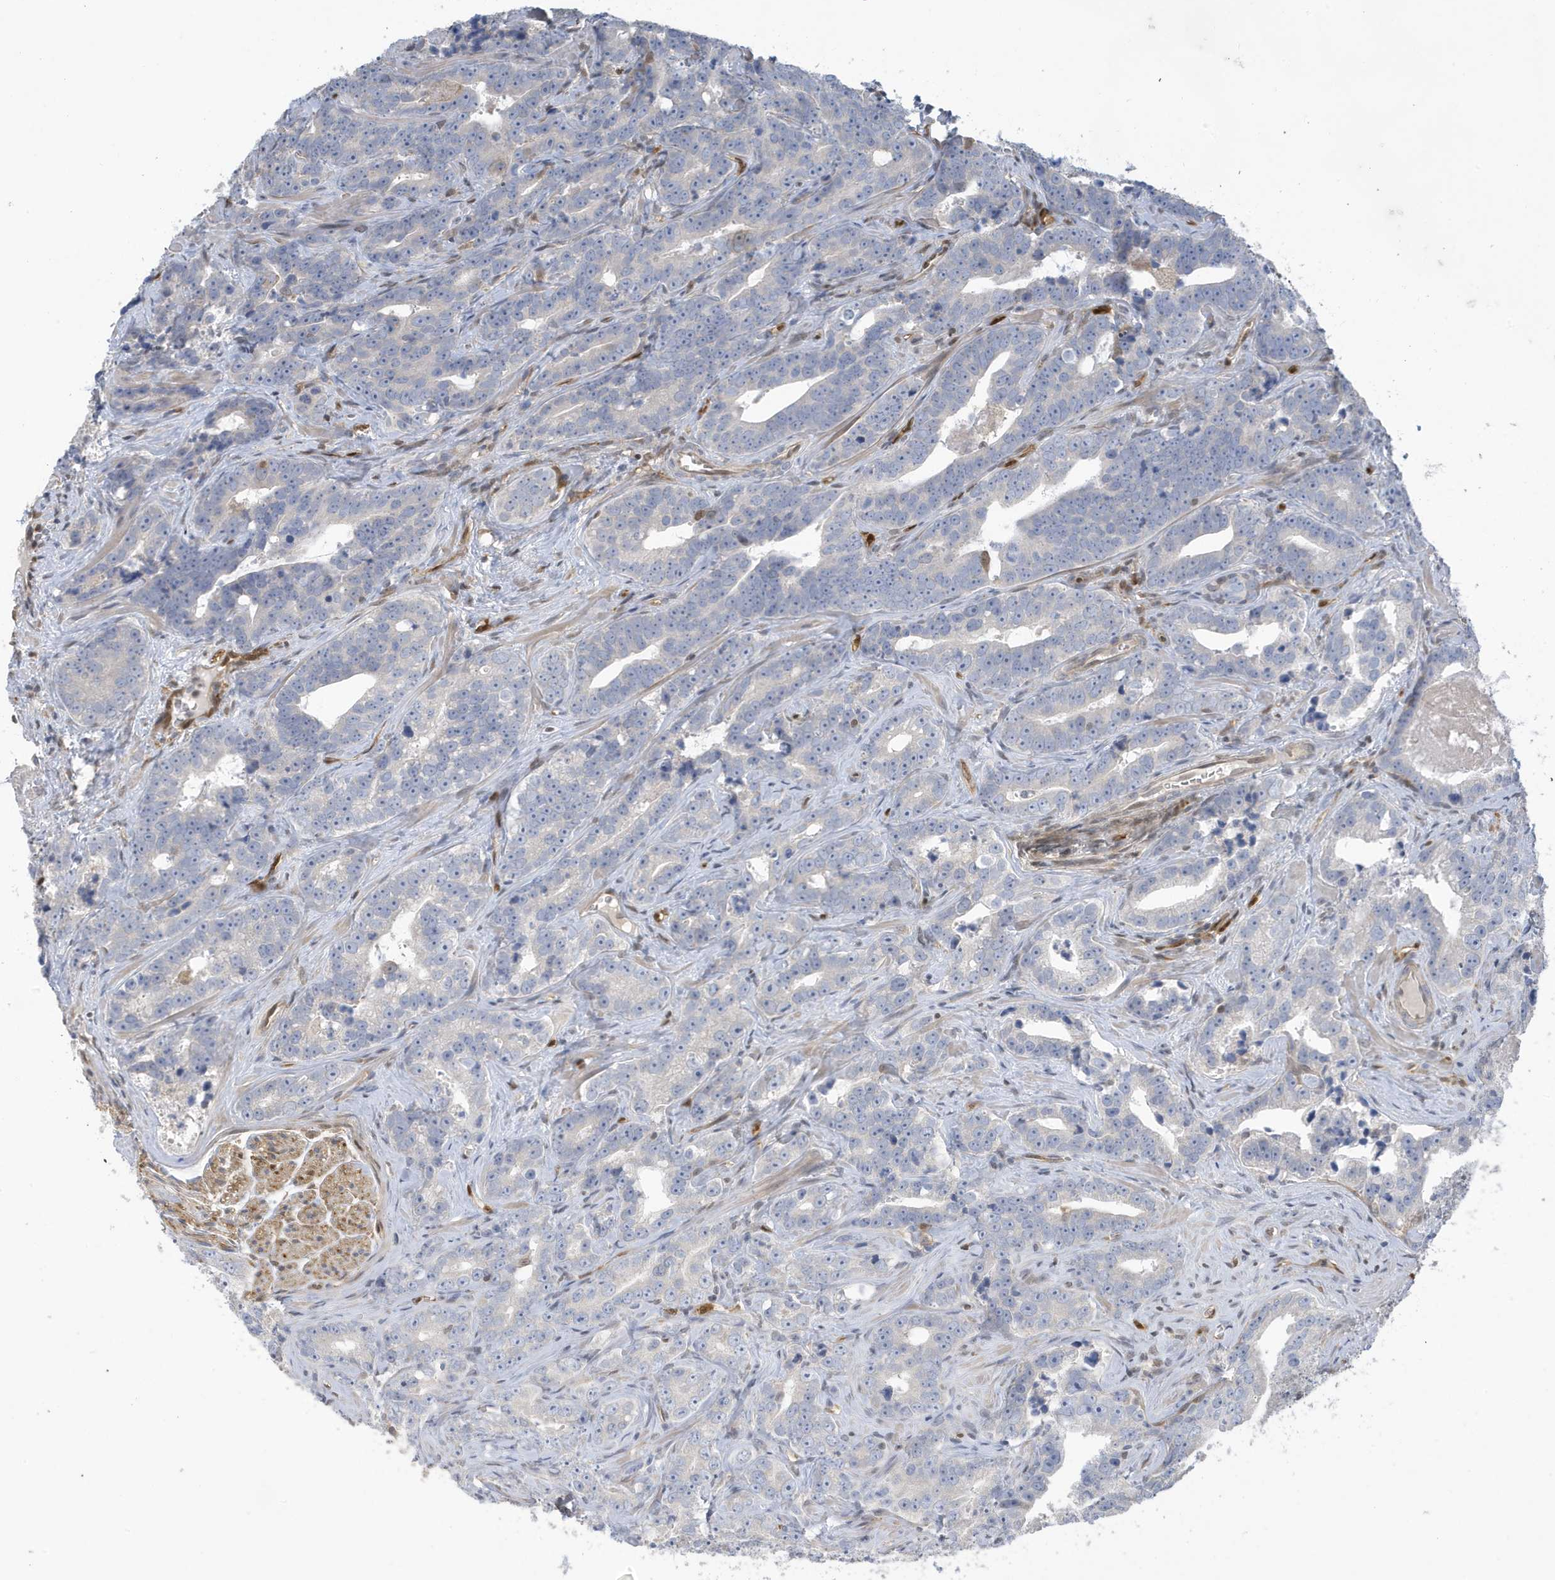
{"staining": {"intensity": "negative", "quantity": "none", "location": "none"}, "tissue": "prostate cancer", "cell_type": "Tumor cells", "image_type": "cancer", "snomed": [{"axis": "morphology", "description": "Adenocarcinoma, High grade"}, {"axis": "topography", "description": "Prostate"}], "caption": "This is an immunohistochemistry image of human prostate cancer. There is no expression in tumor cells.", "gene": "NCOA7", "patient": {"sex": "male", "age": 62}}